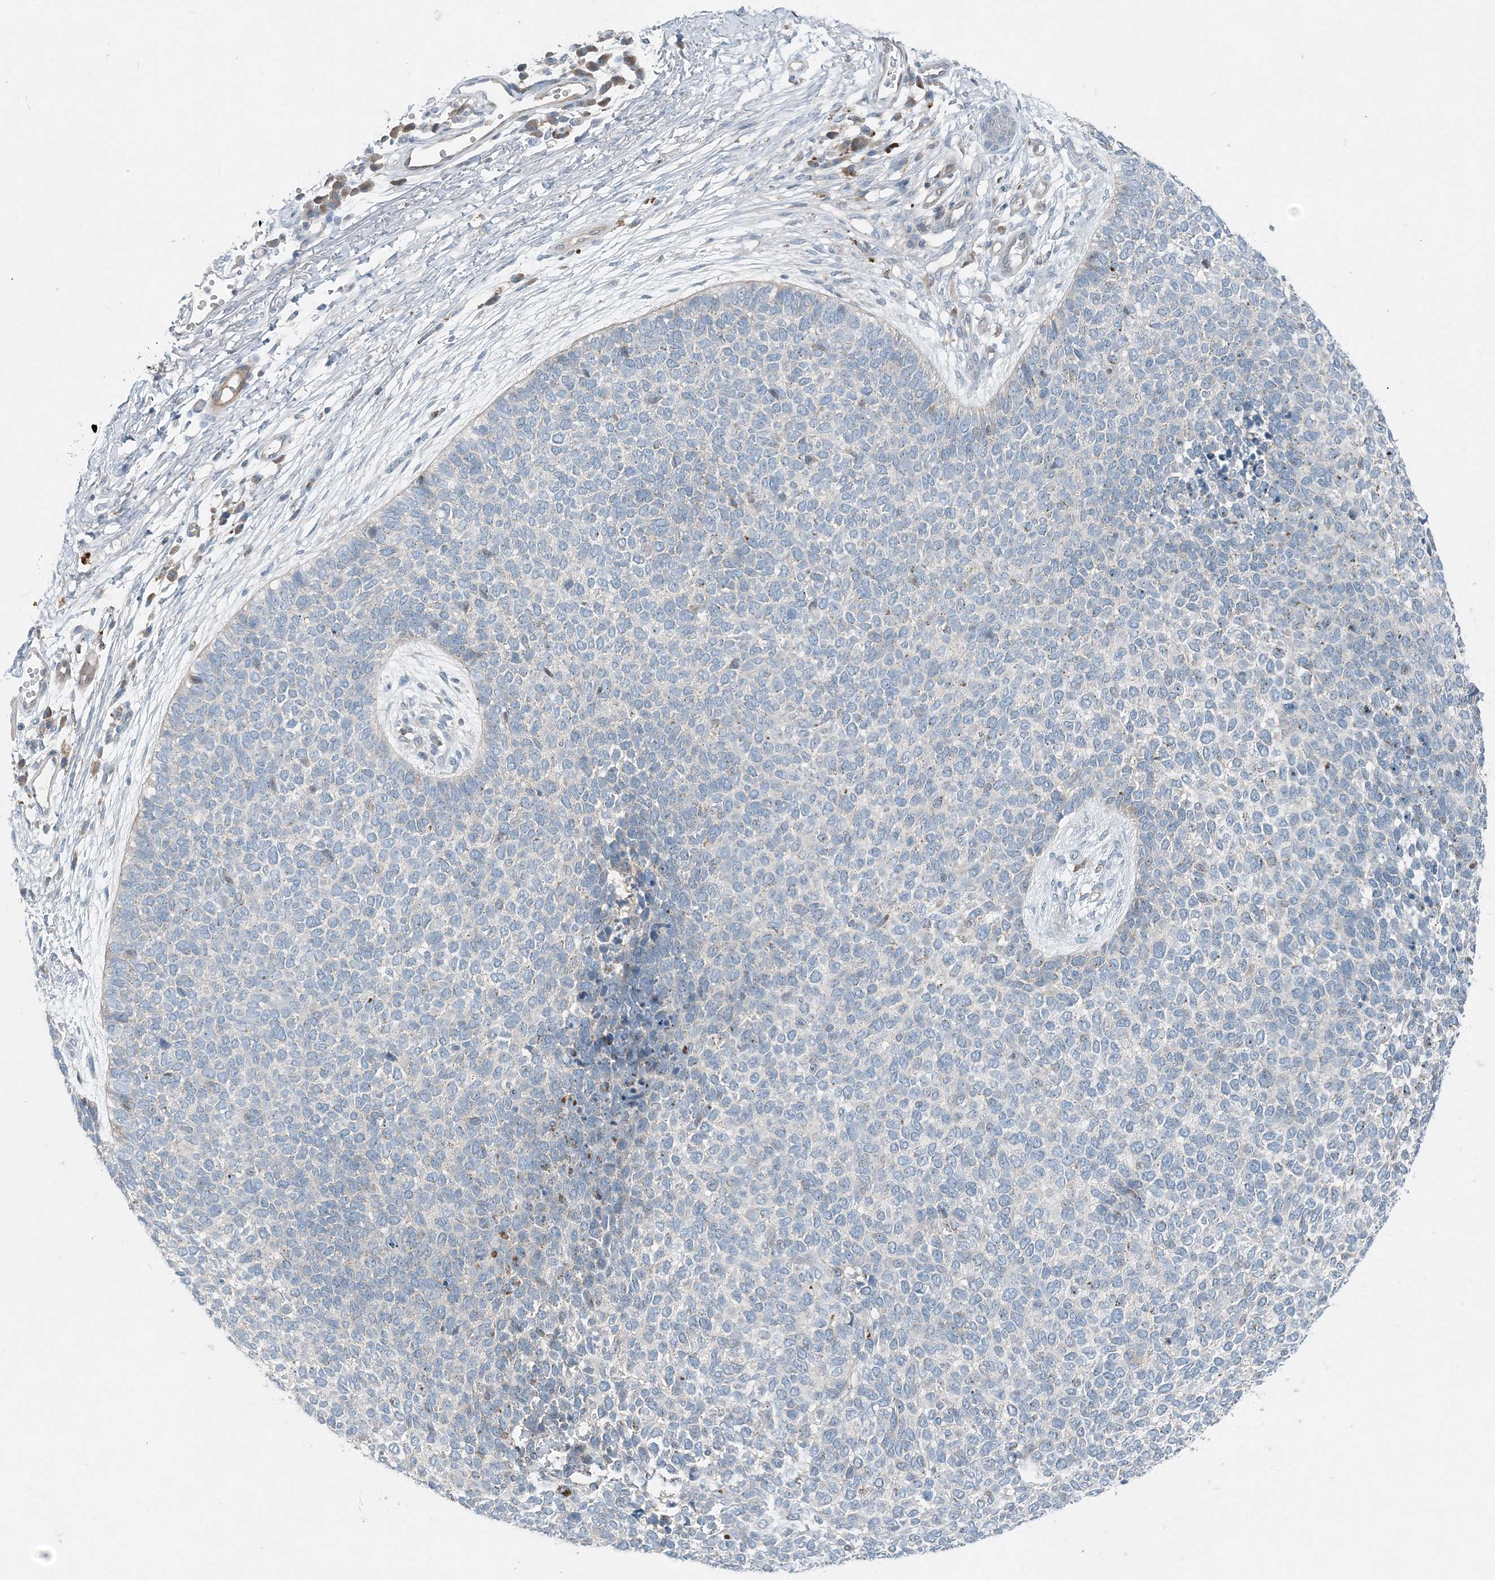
{"staining": {"intensity": "negative", "quantity": "none", "location": "none"}, "tissue": "skin cancer", "cell_type": "Tumor cells", "image_type": "cancer", "snomed": [{"axis": "morphology", "description": "Basal cell carcinoma"}, {"axis": "topography", "description": "Skin"}], "caption": "Immunohistochemistry (IHC) of human skin cancer demonstrates no expression in tumor cells.", "gene": "ARMH1", "patient": {"sex": "female", "age": 84}}